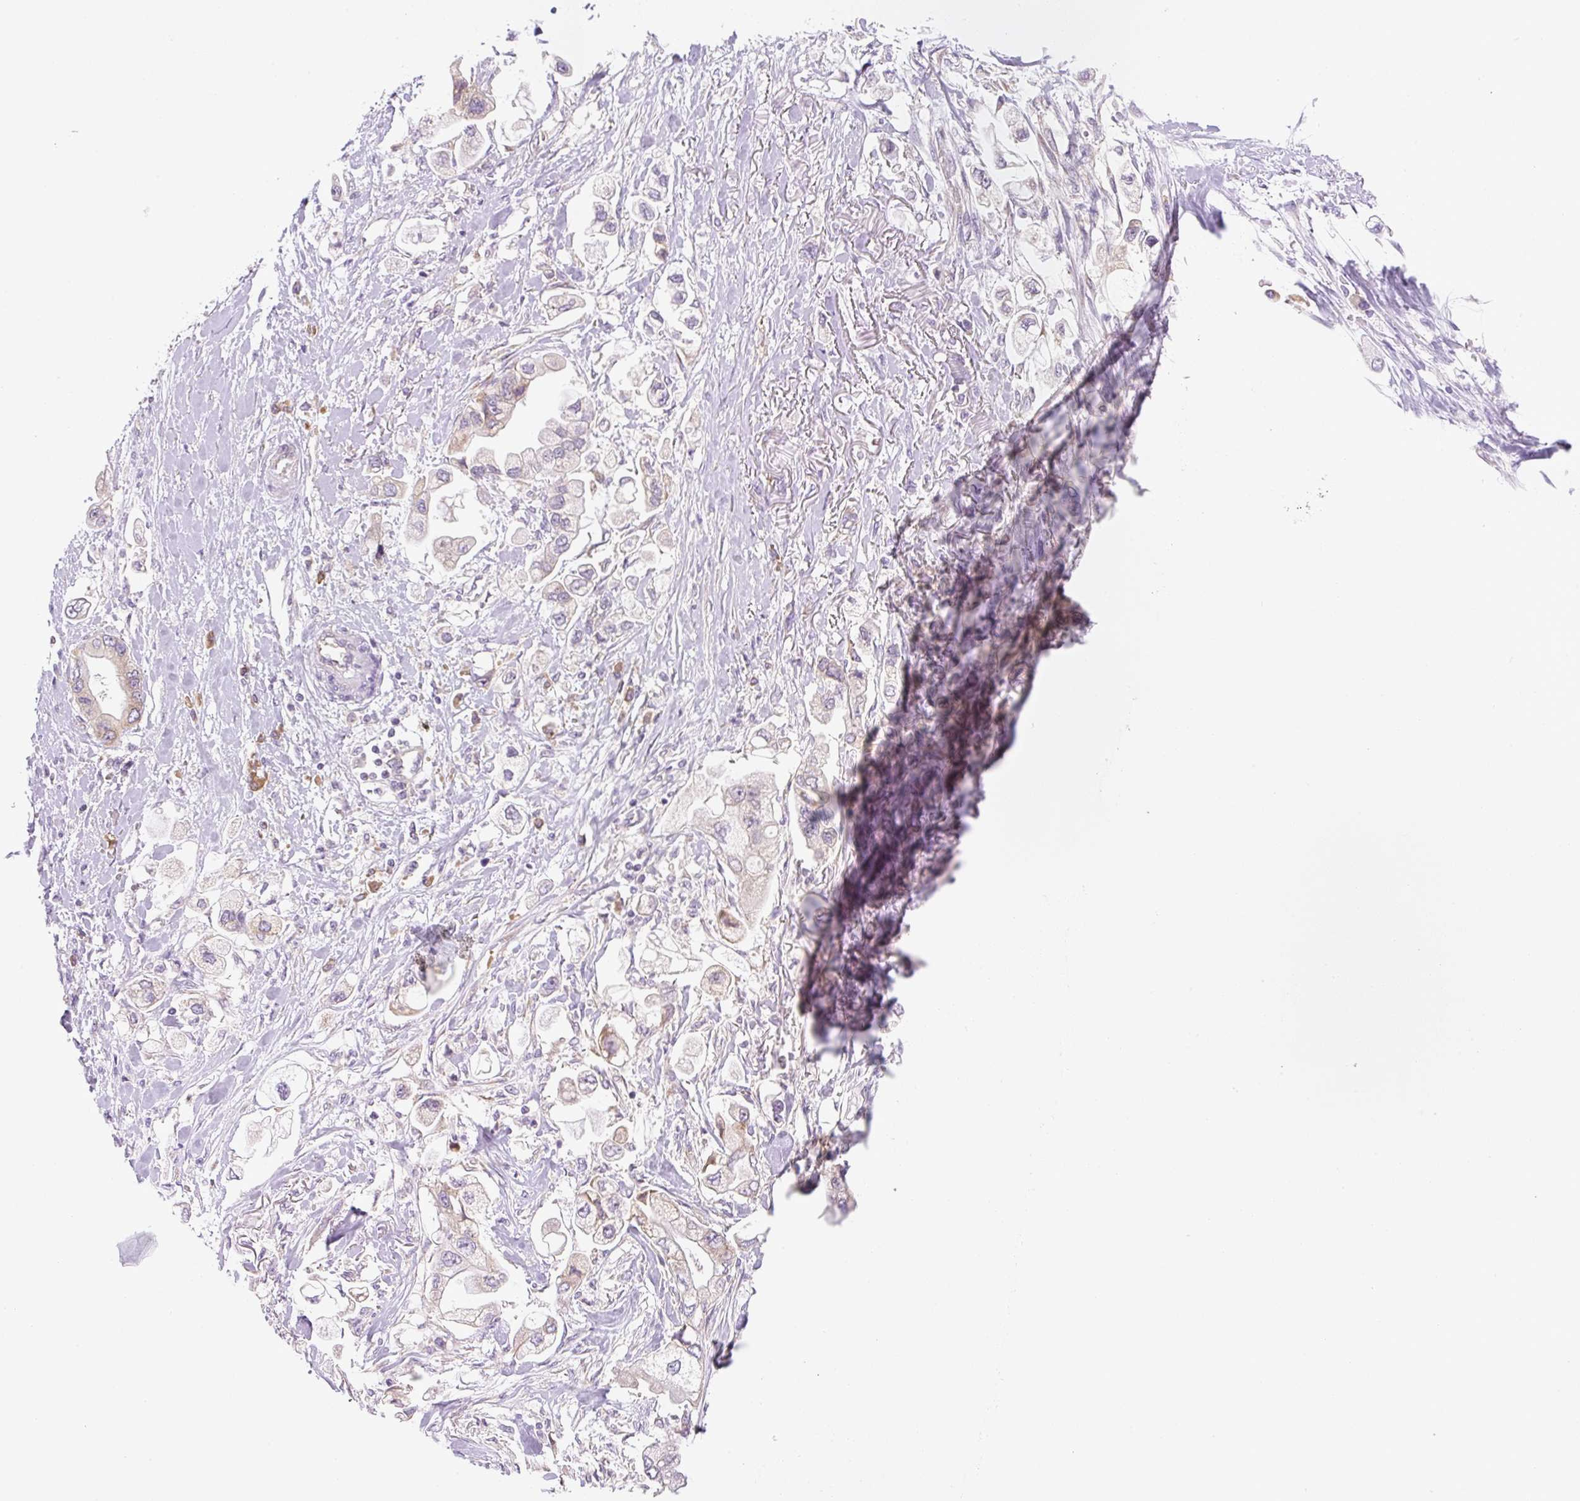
{"staining": {"intensity": "moderate", "quantity": "25%-75%", "location": "cytoplasmic/membranous"}, "tissue": "stomach cancer", "cell_type": "Tumor cells", "image_type": "cancer", "snomed": [{"axis": "morphology", "description": "Adenocarcinoma, NOS"}, {"axis": "topography", "description": "Stomach"}], "caption": "Brown immunohistochemical staining in stomach cancer reveals moderate cytoplasmic/membranous expression in approximately 25%-75% of tumor cells. The protein is shown in brown color, while the nuclei are stained blue.", "gene": "RPL18A", "patient": {"sex": "male", "age": 62}}